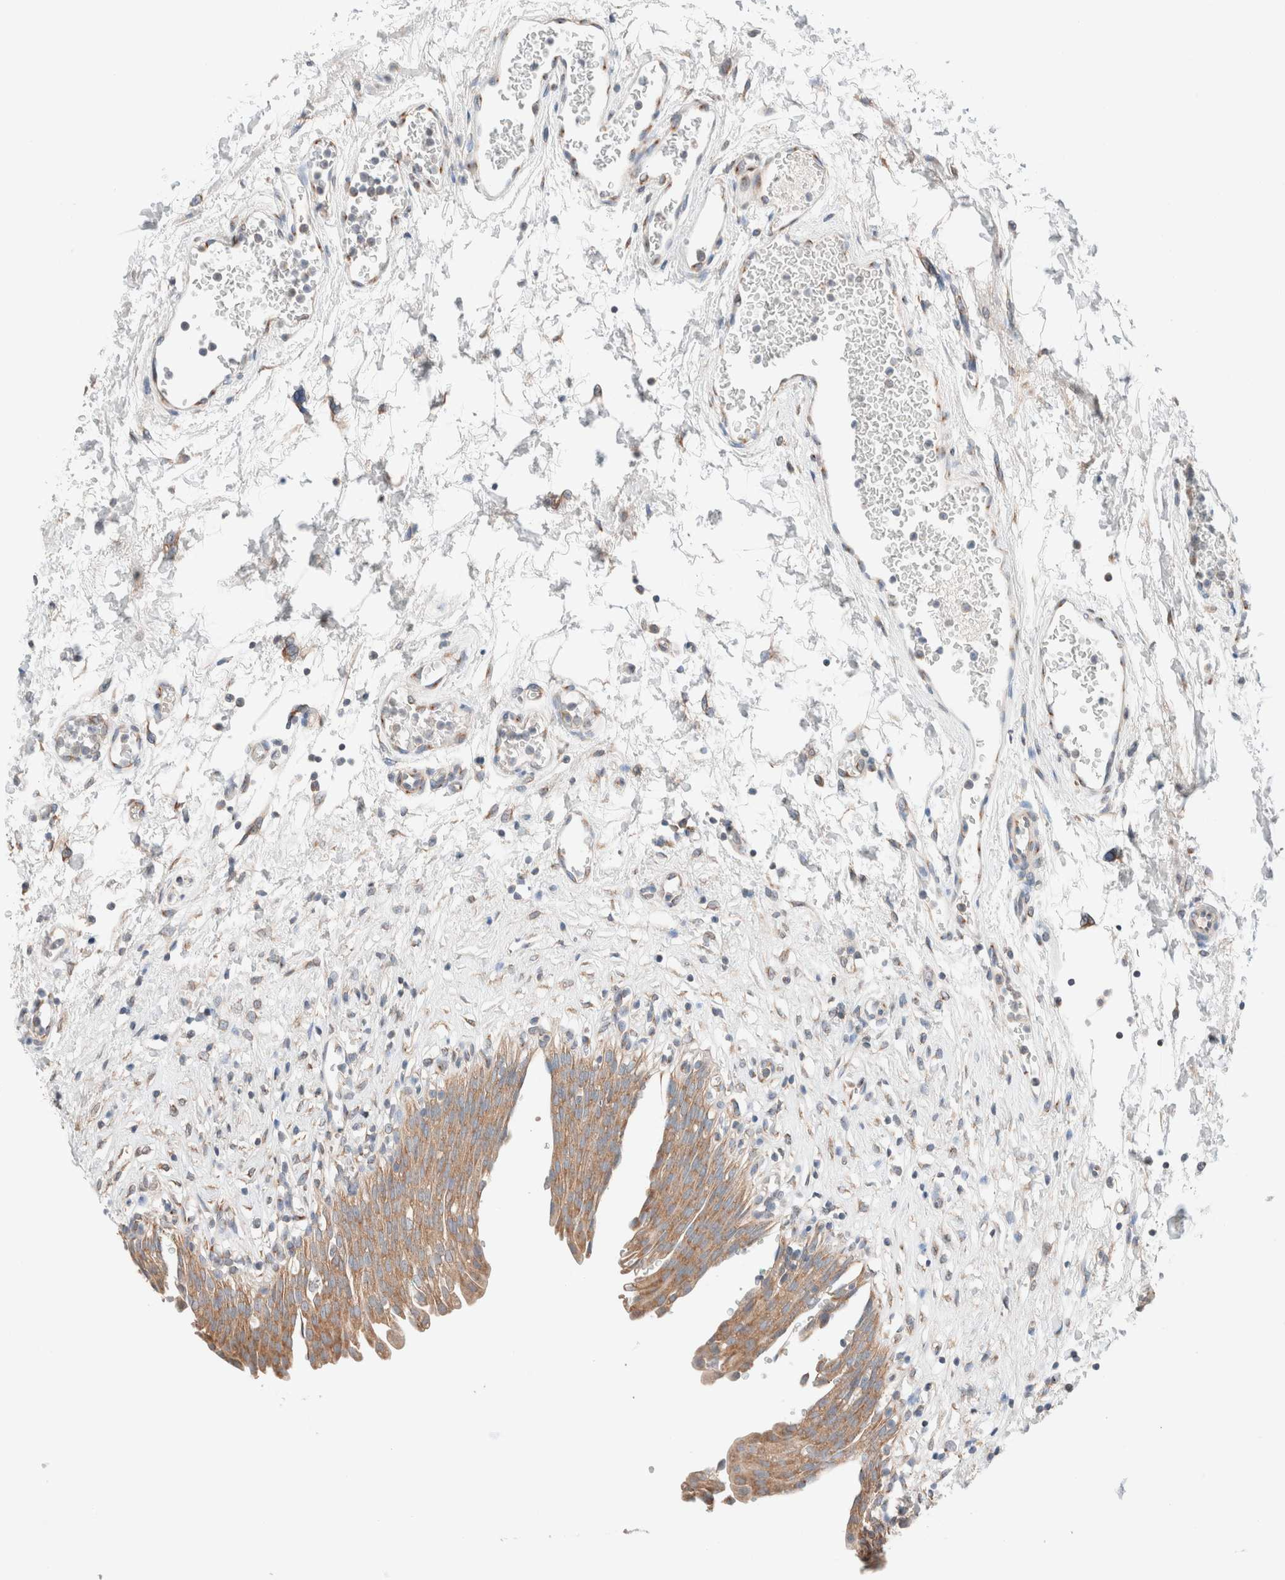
{"staining": {"intensity": "moderate", "quantity": ">75%", "location": "cytoplasmic/membranous"}, "tissue": "urinary bladder", "cell_type": "Urothelial cells", "image_type": "normal", "snomed": [{"axis": "morphology", "description": "Urothelial carcinoma, High grade"}, {"axis": "topography", "description": "Urinary bladder"}], "caption": "This is a photomicrograph of IHC staining of unremarkable urinary bladder, which shows moderate staining in the cytoplasmic/membranous of urothelial cells.", "gene": "CASC3", "patient": {"sex": "male", "age": 46}}